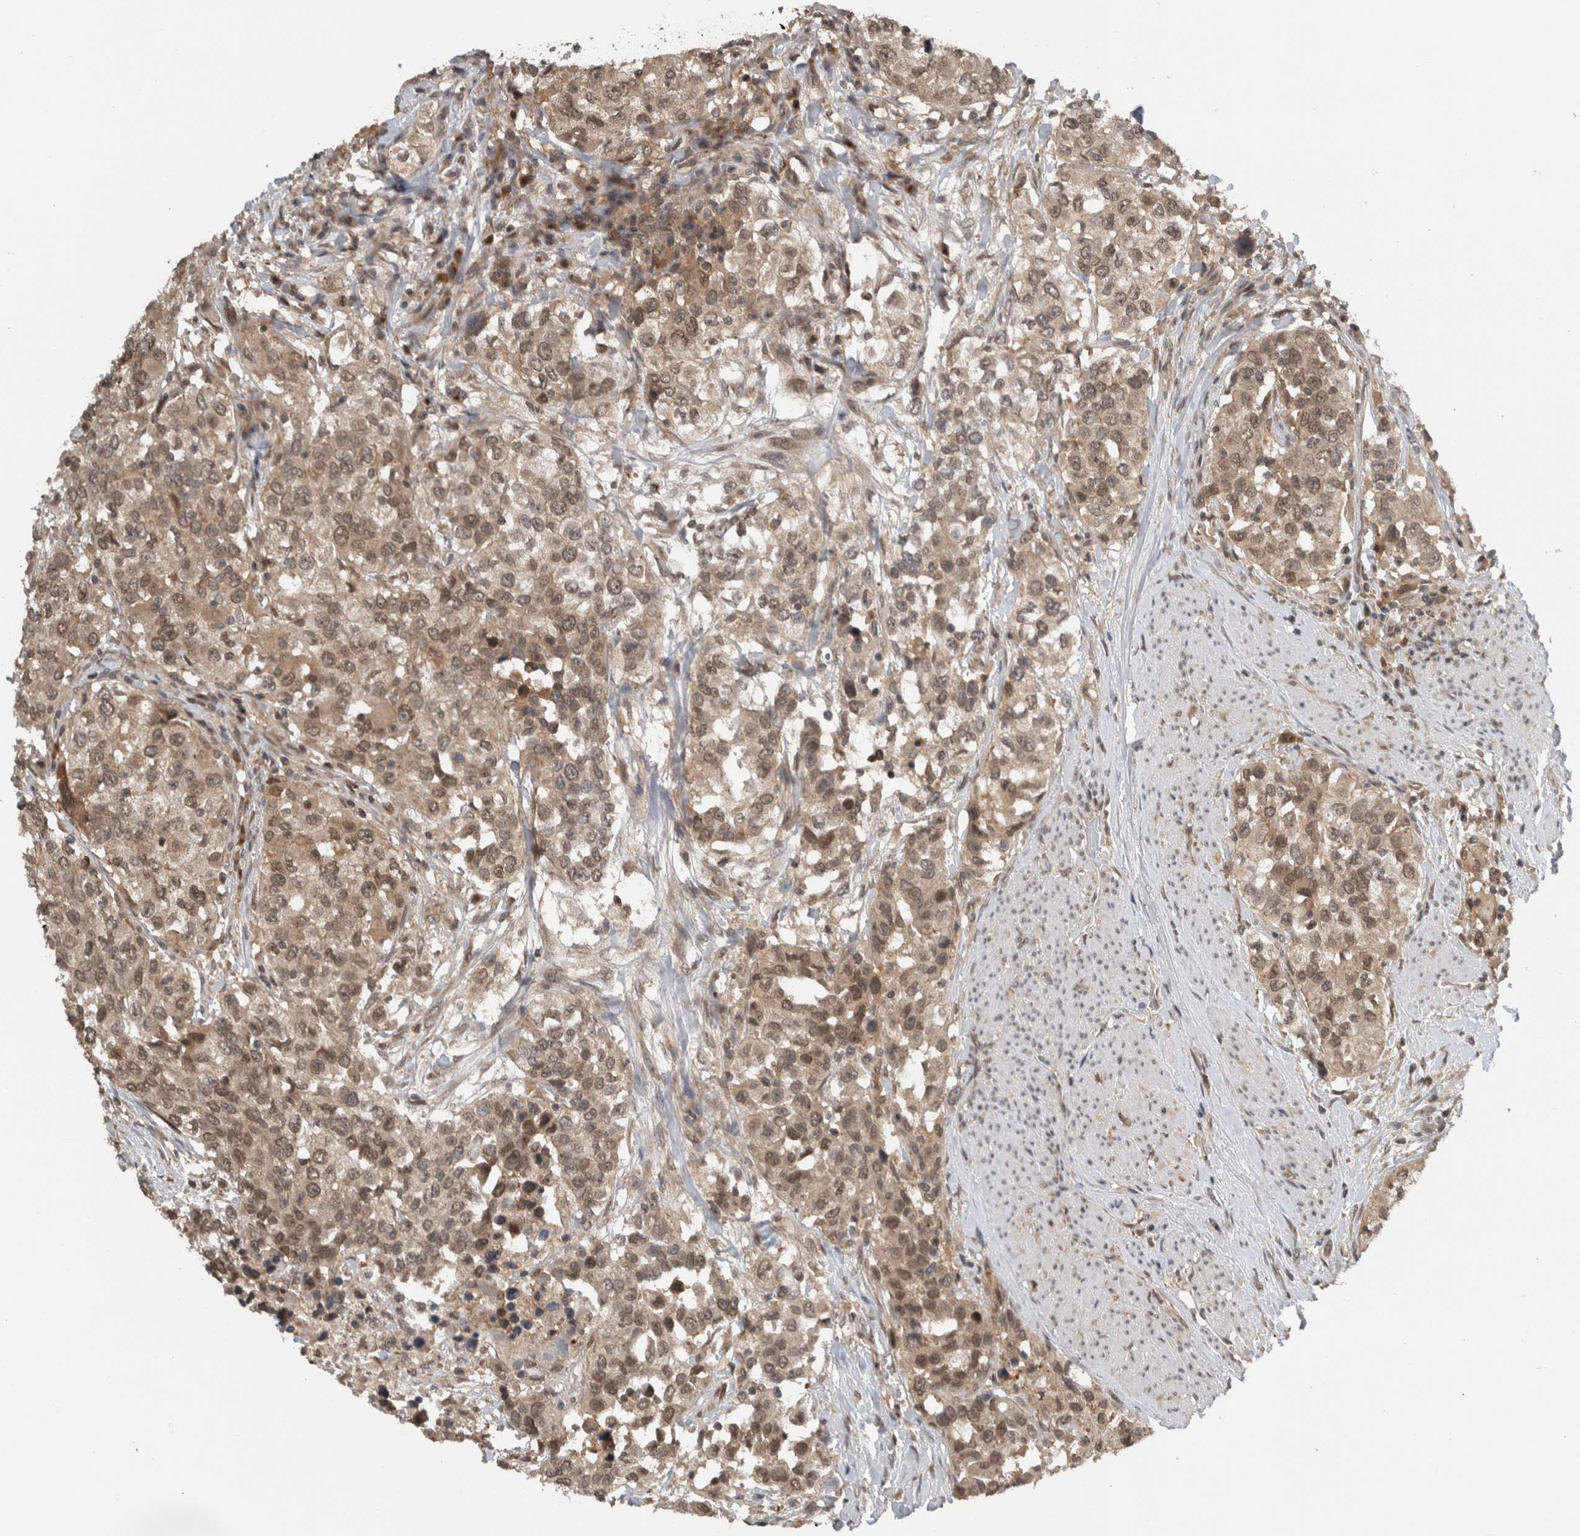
{"staining": {"intensity": "weak", "quantity": ">75%", "location": "cytoplasmic/membranous,nuclear"}, "tissue": "urothelial cancer", "cell_type": "Tumor cells", "image_type": "cancer", "snomed": [{"axis": "morphology", "description": "Urothelial carcinoma, High grade"}, {"axis": "topography", "description": "Urinary bladder"}], "caption": "The image displays staining of urothelial cancer, revealing weak cytoplasmic/membranous and nuclear protein expression (brown color) within tumor cells.", "gene": "SPAG7", "patient": {"sex": "female", "age": 80}}